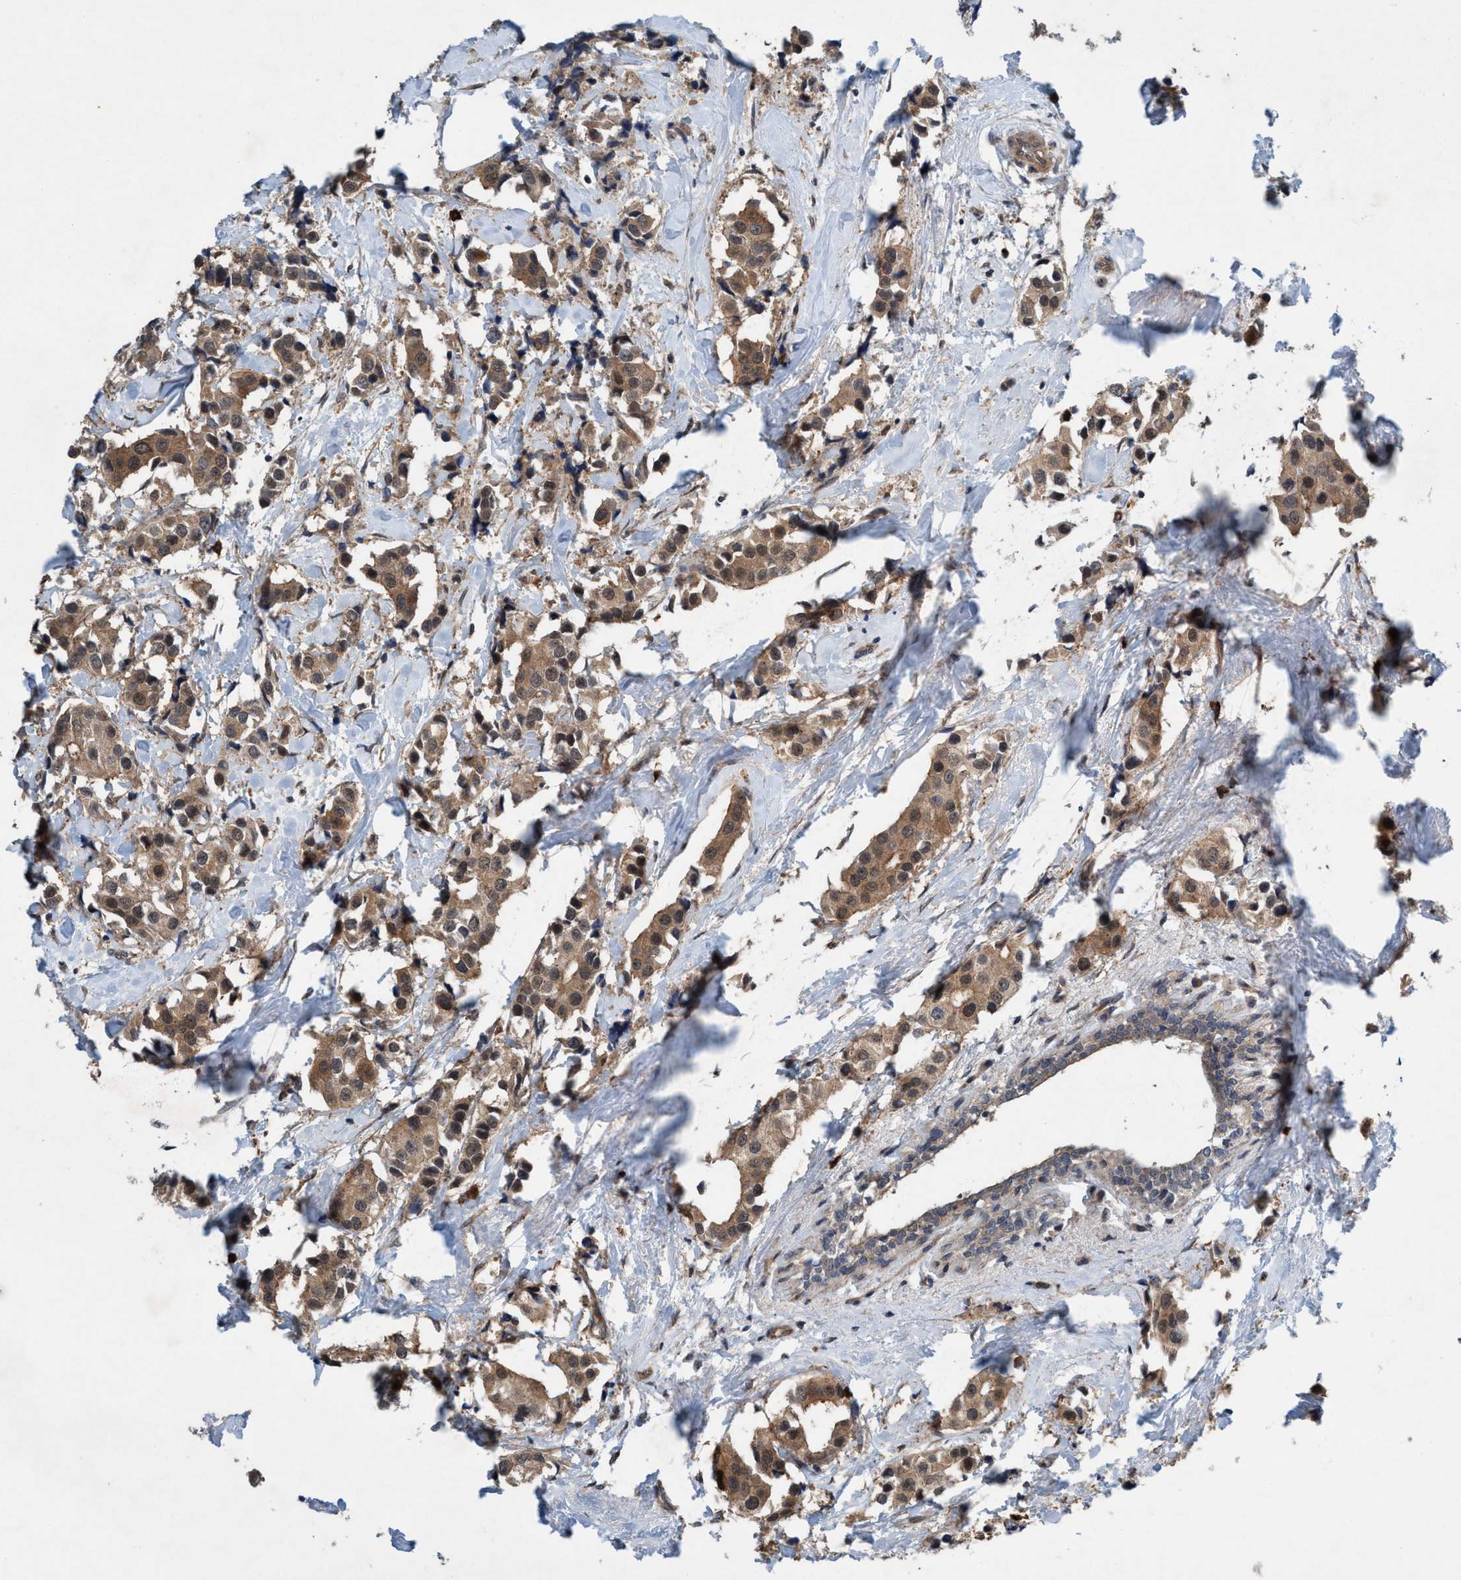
{"staining": {"intensity": "moderate", "quantity": ">75%", "location": "cytoplasmic/membranous"}, "tissue": "breast cancer", "cell_type": "Tumor cells", "image_type": "cancer", "snomed": [{"axis": "morphology", "description": "Normal tissue, NOS"}, {"axis": "morphology", "description": "Duct carcinoma"}, {"axis": "topography", "description": "Breast"}], "caption": "DAB immunohistochemical staining of breast cancer exhibits moderate cytoplasmic/membranous protein expression in about >75% of tumor cells. (DAB (3,3'-diaminobenzidine) IHC, brown staining for protein, blue staining for nuclei).", "gene": "TRIM65", "patient": {"sex": "female", "age": 39}}